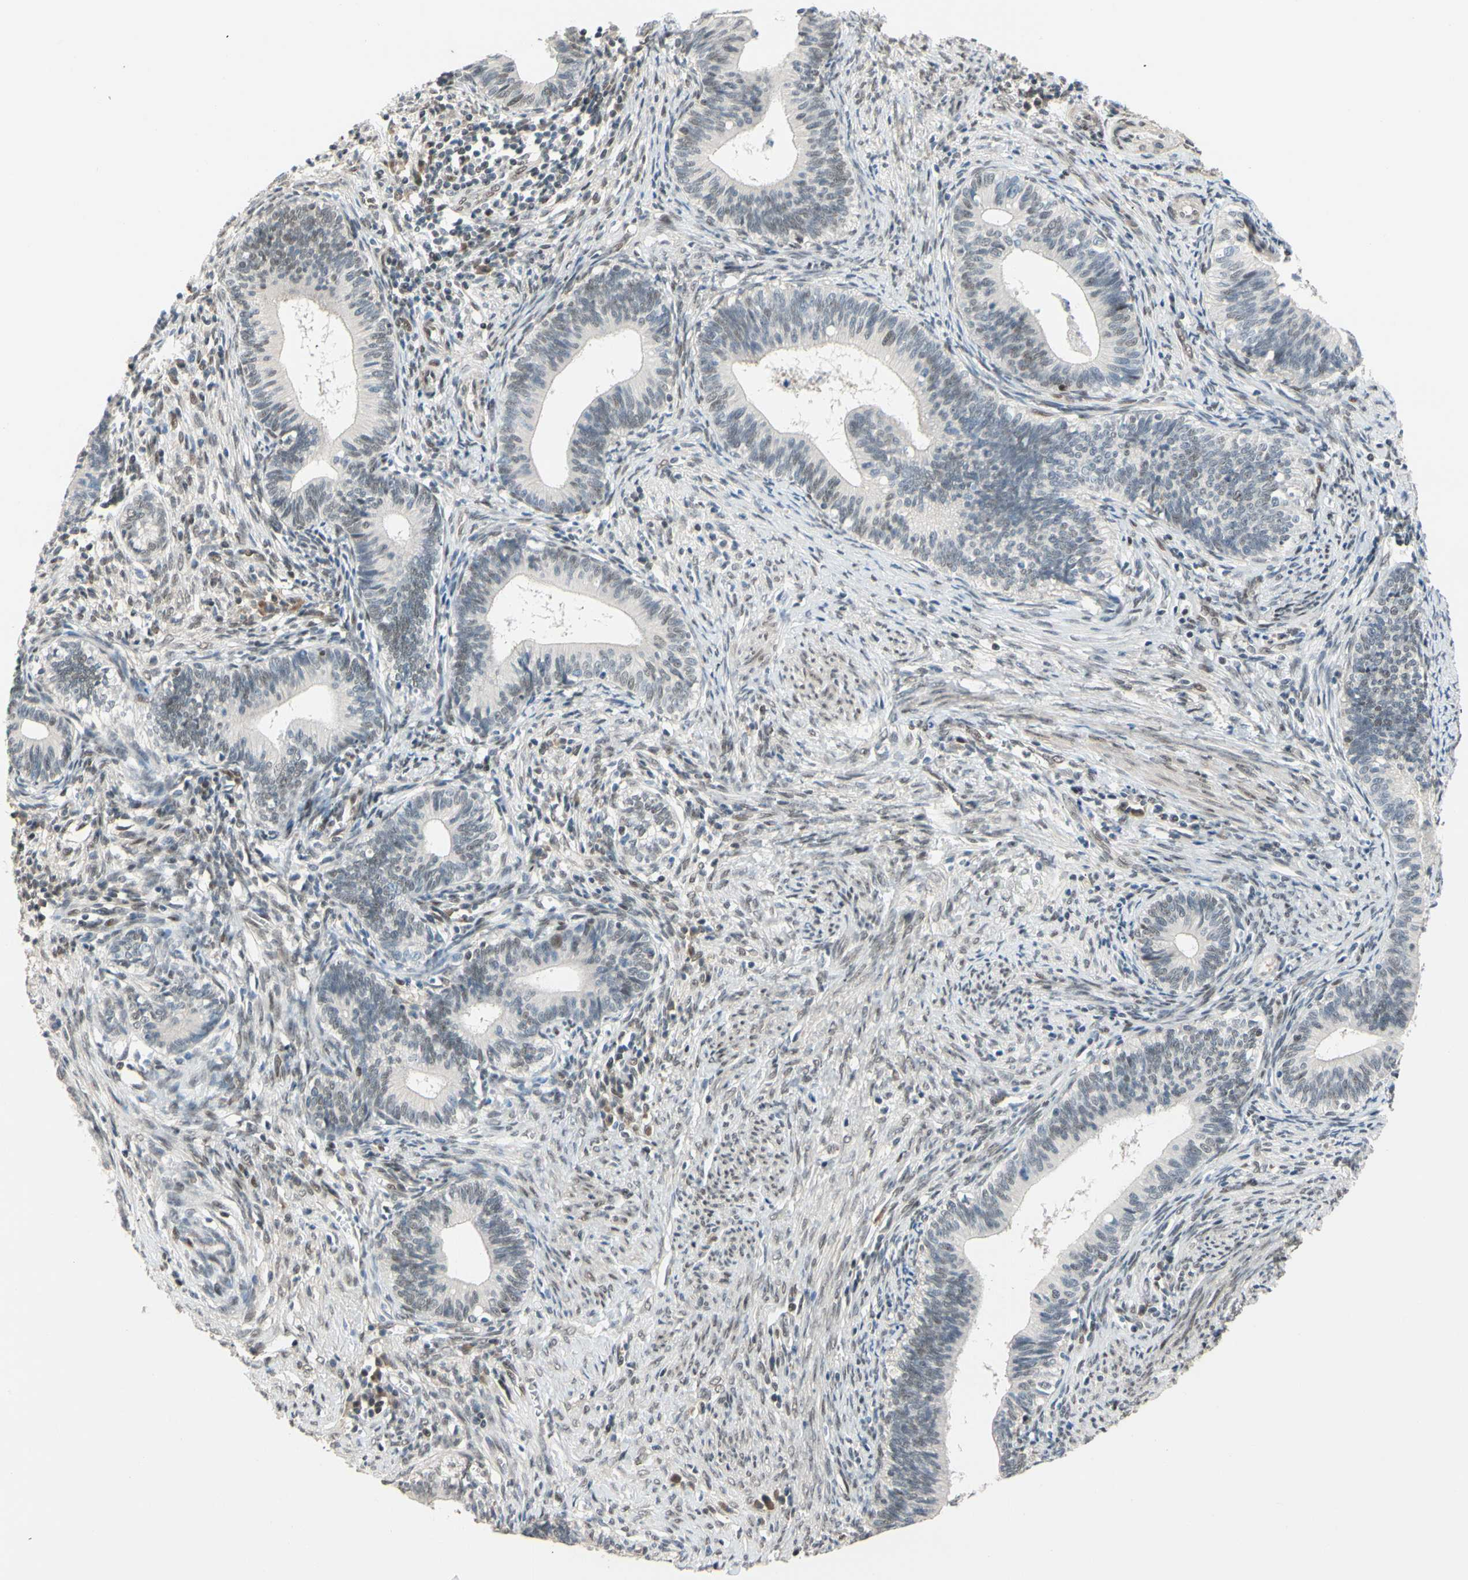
{"staining": {"intensity": "weak", "quantity": "<25%", "location": "nuclear"}, "tissue": "cervical cancer", "cell_type": "Tumor cells", "image_type": "cancer", "snomed": [{"axis": "morphology", "description": "Adenocarcinoma, NOS"}, {"axis": "topography", "description": "Cervix"}], "caption": "This histopathology image is of adenocarcinoma (cervical) stained with IHC to label a protein in brown with the nuclei are counter-stained blue. There is no positivity in tumor cells.", "gene": "TAF4", "patient": {"sex": "female", "age": 44}}